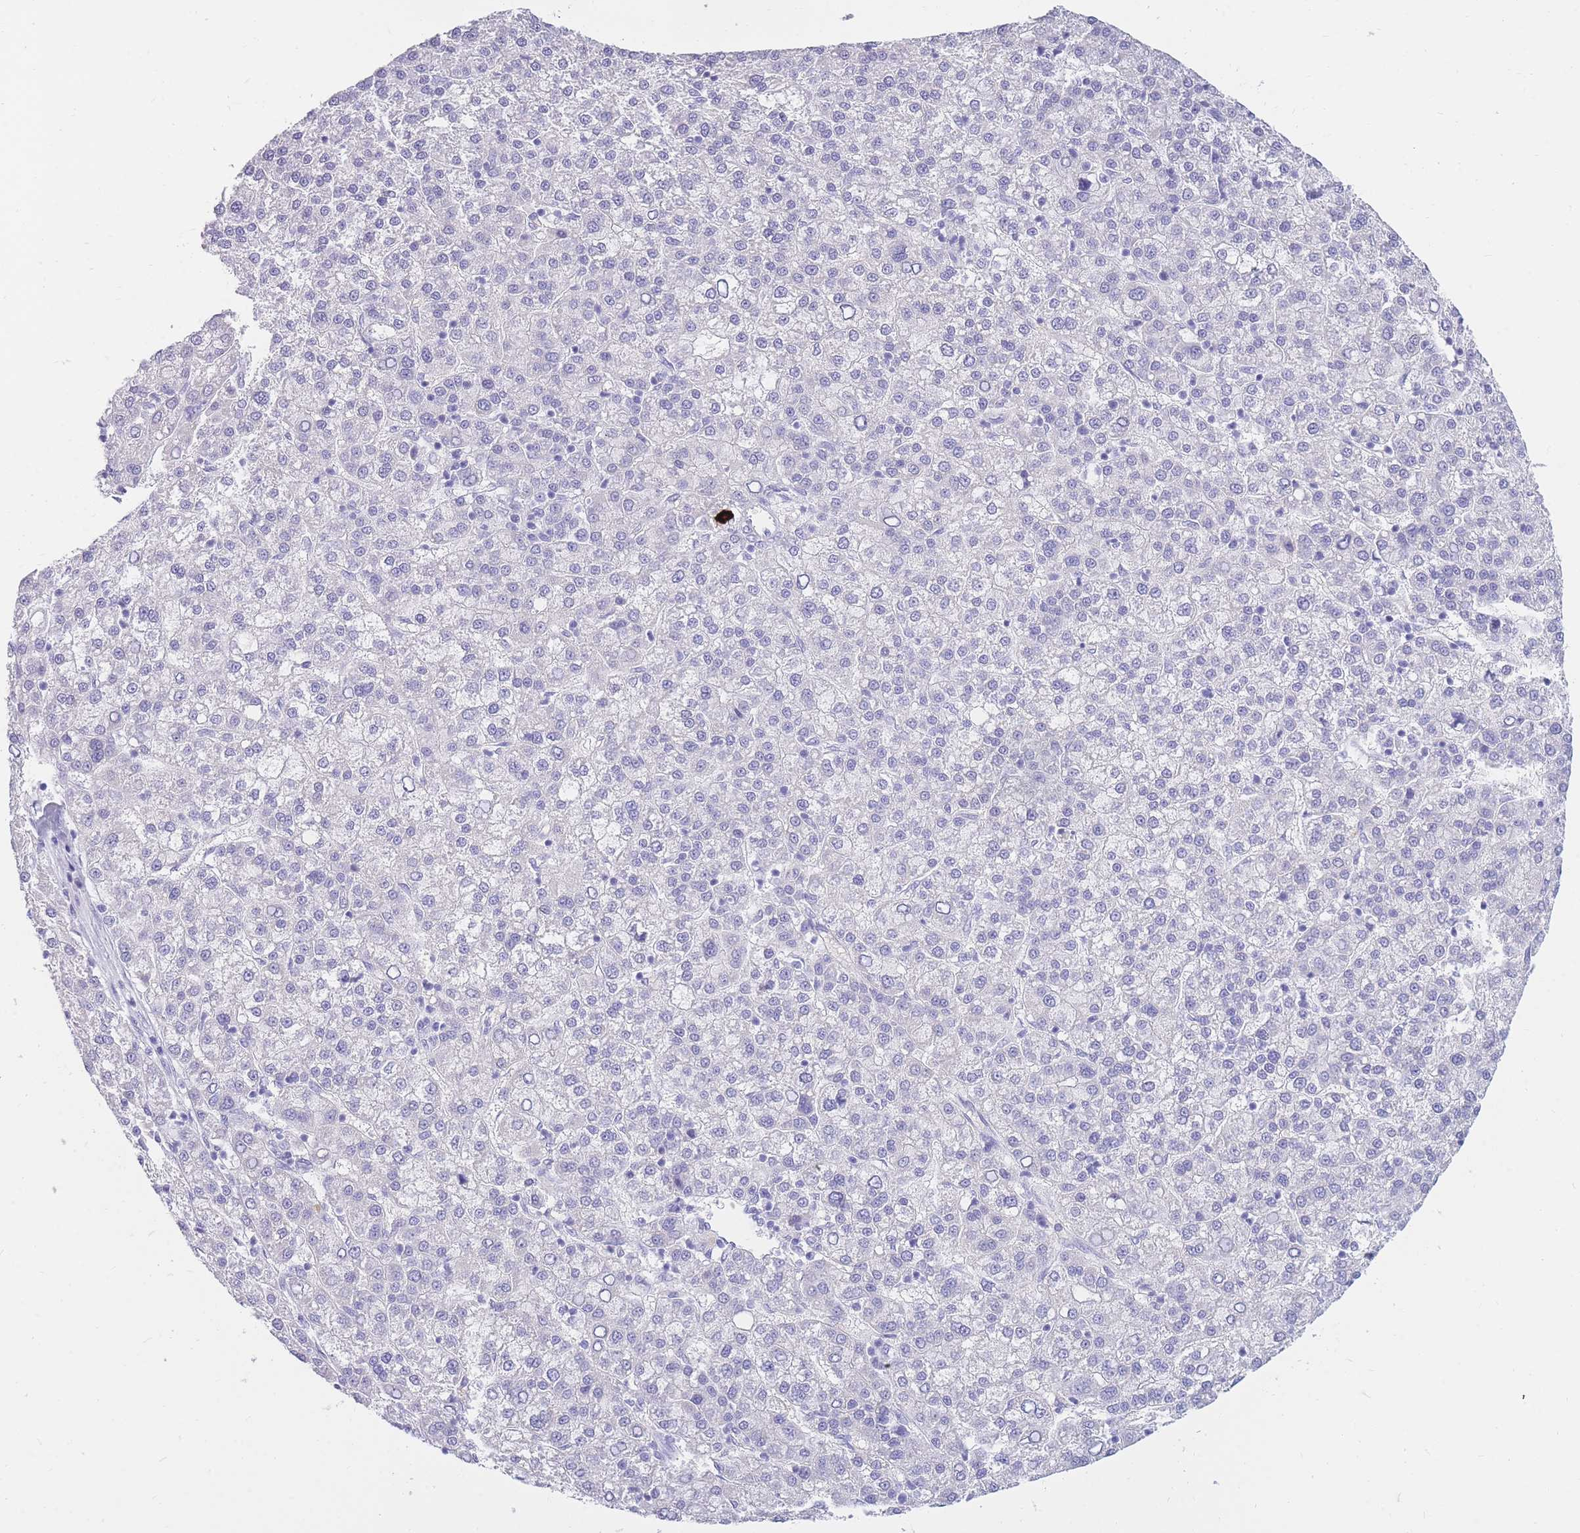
{"staining": {"intensity": "negative", "quantity": "none", "location": "none"}, "tissue": "liver cancer", "cell_type": "Tumor cells", "image_type": "cancer", "snomed": [{"axis": "morphology", "description": "Carcinoma, Hepatocellular, NOS"}, {"axis": "topography", "description": "Liver"}], "caption": "A histopathology image of human hepatocellular carcinoma (liver) is negative for staining in tumor cells.", "gene": "TPSD1", "patient": {"sex": "female", "age": 58}}